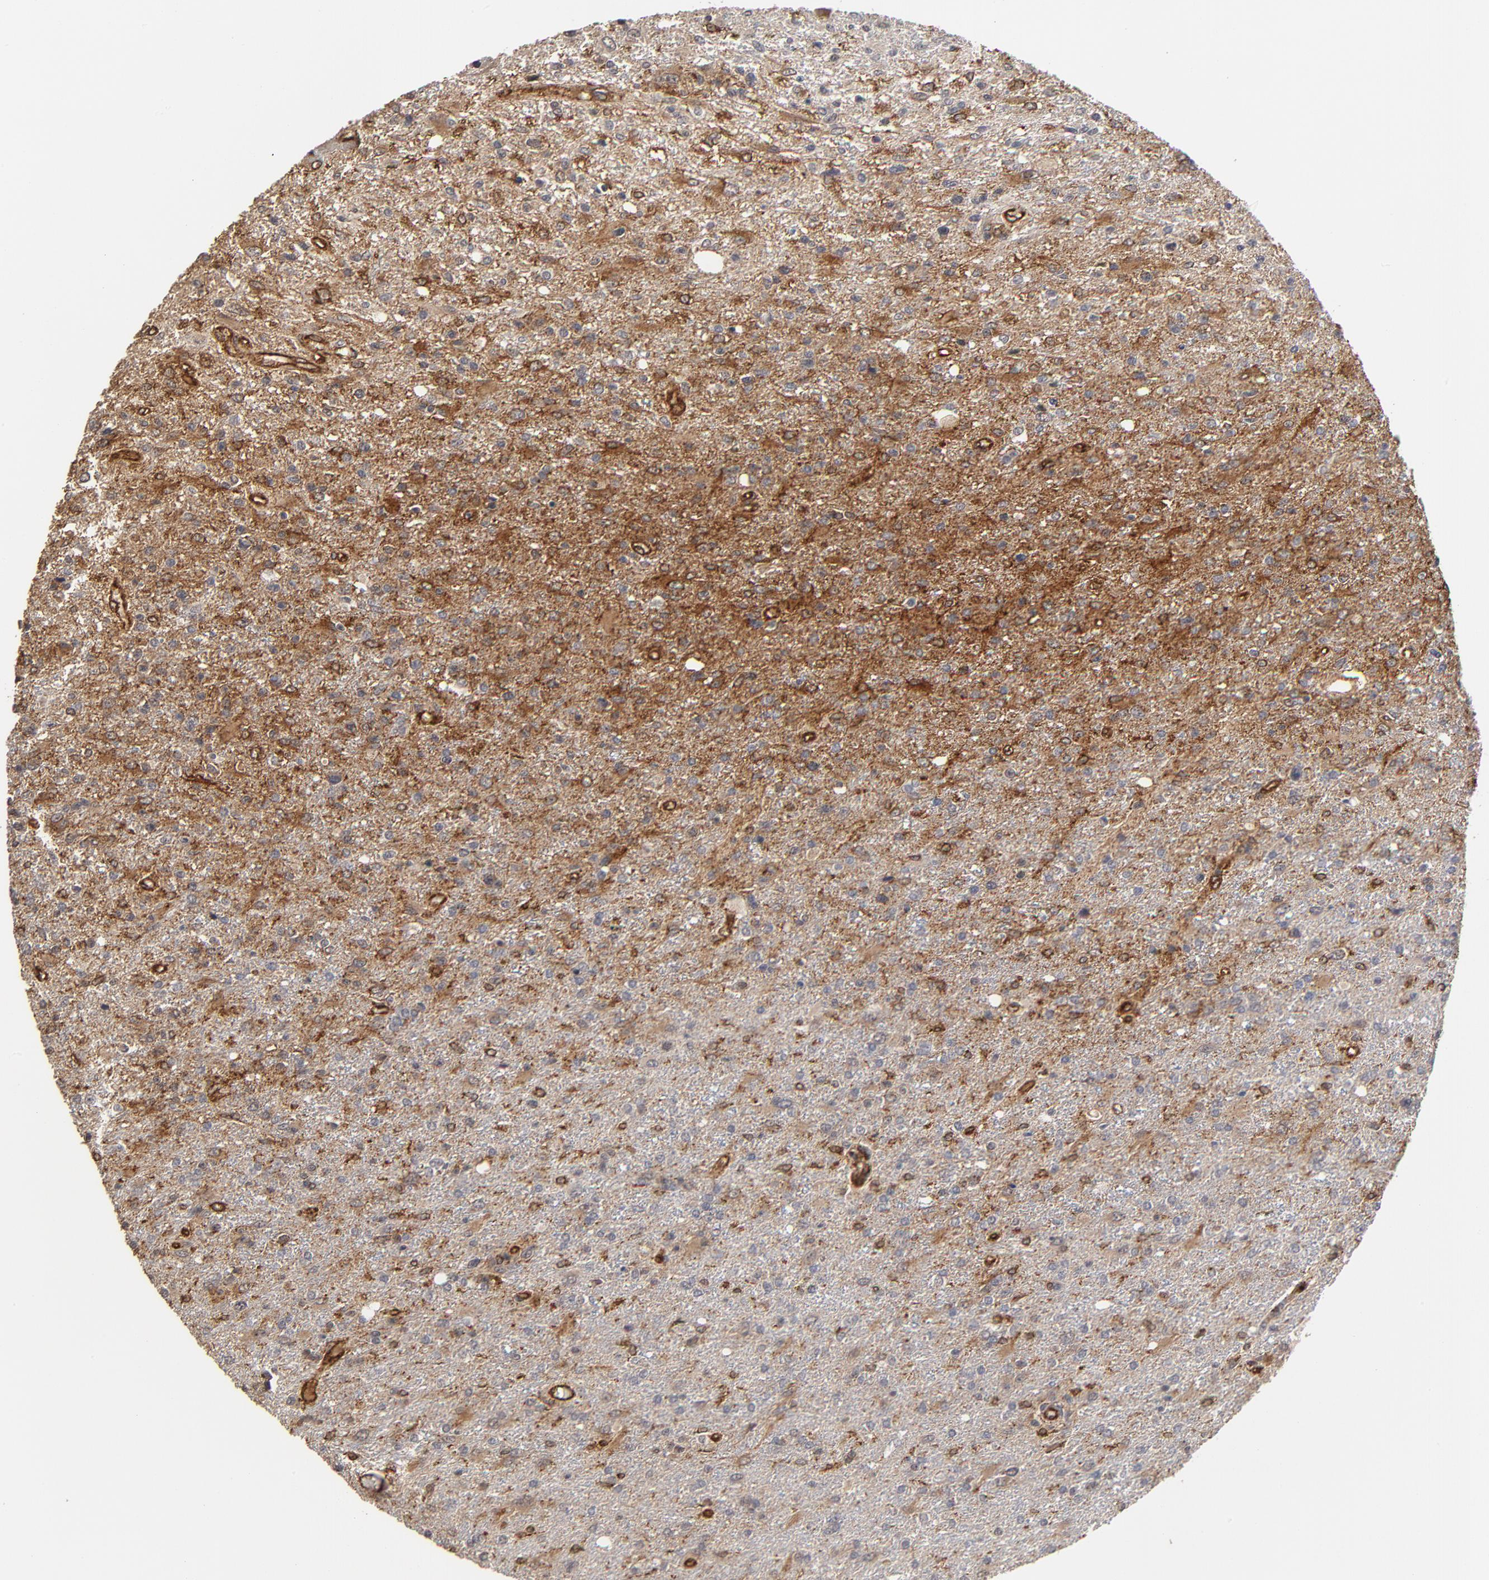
{"staining": {"intensity": "strong", "quantity": "25%-75%", "location": "cytoplasmic/membranous"}, "tissue": "glioma", "cell_type": "Tumor cells", "image_type": "cancer", "snomed": [{"axis": "morphology", "description": "Glioma, malignant, High grade"}, {"axis": "topography", "description": "Cerebral cortex"}], "caption": "Human malignant high-grade glioma stained with a brown dye exhibits strong cytoplasmic/membranous positive expression in approximately 25%-75% of tumor cells.", "gene": "ASB8", "patient": {"sex": "male", "age": 76}}